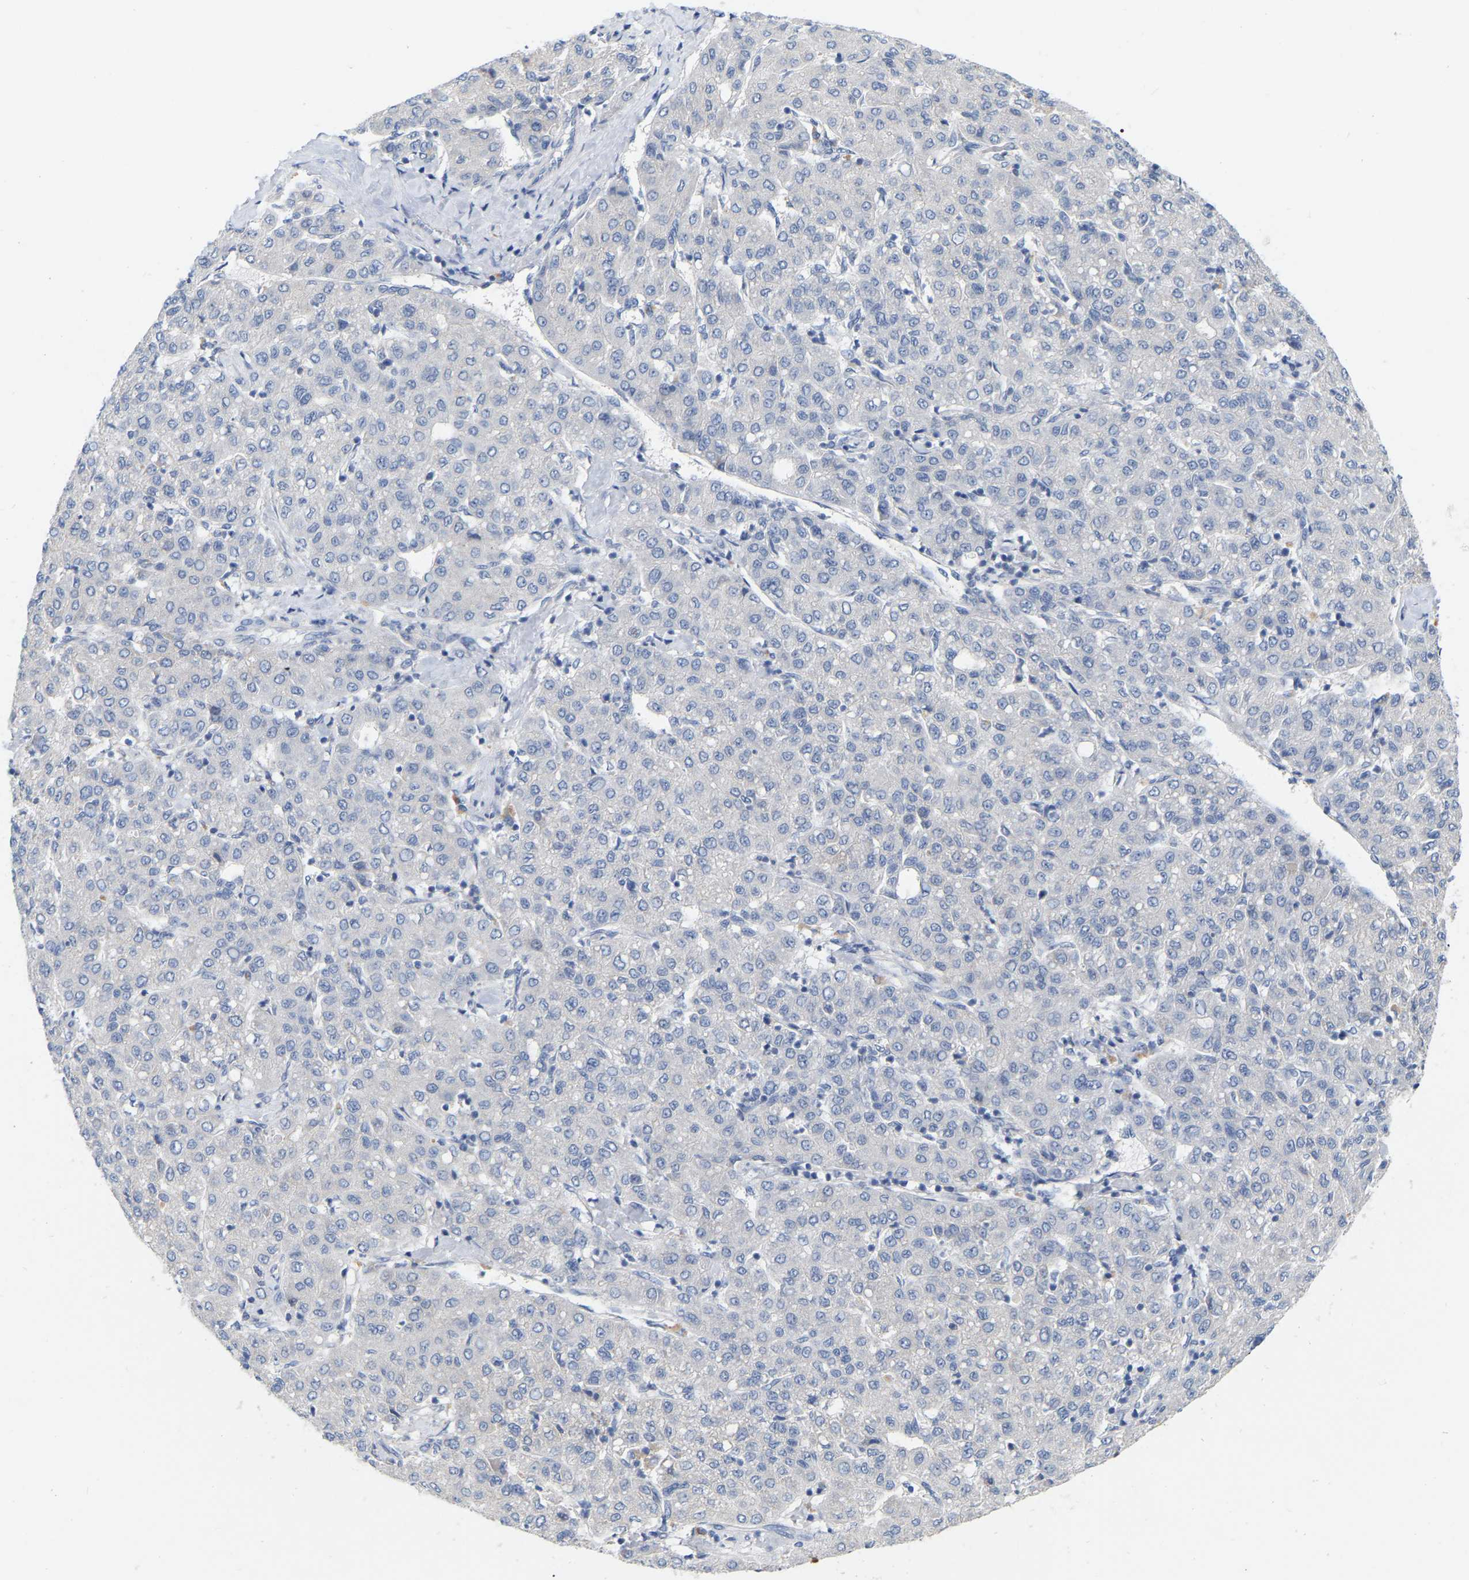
{"staining": {"intensity": "negative", "quantity": "none", "location": "none"}, "tissue": "liver cancer", "cell_type": "Tumor cells", "image_type": "cancer", "snomed": [{"axis": "morphology", "description": "Carcinoma, Hepatocellular, NOS"}, {"axis": "topography", "description": "Liver"}], "caption": "This is an IHC histopathology image of liver hepatocellular carcinoma. There is no expression in tumor cells.", "gene": "WIPI2", "patient": {"sex": "male", "age": 65}}